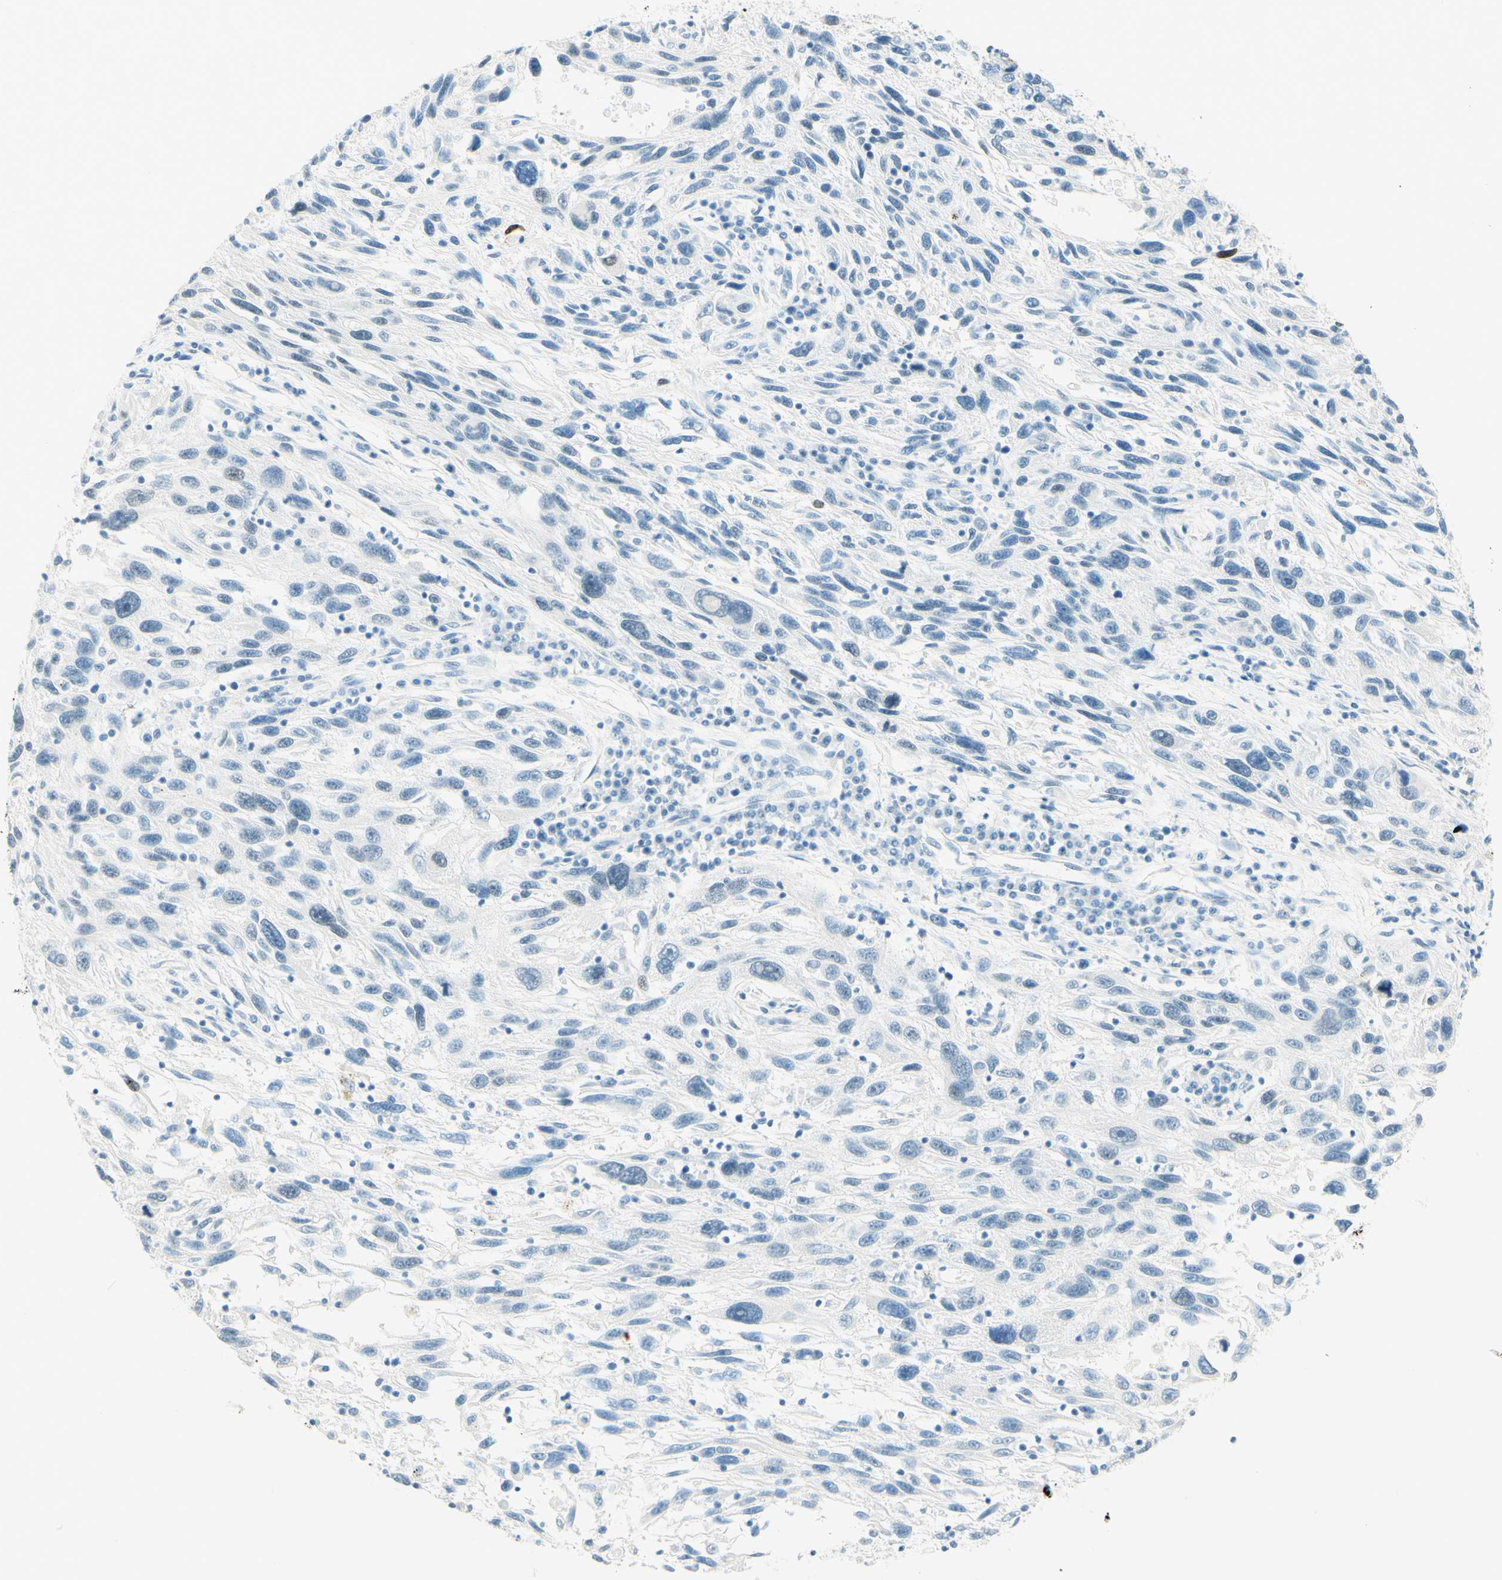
{"staining": {"intensity": "negative", "quantity": "none", "location": "none"}, "tissue": "melanoma", "cell_type": "Tumor cells", "image_type": "cancer", "snomed": [{"axis": "morphology", "description": "Malignant melanoma, NOS"}, {"axis": "topography", "description": "Skin"}], "caption": "Immunohistochemical staining of human melanoma reveals no significant expression in tumor cells.", "gene": "TMEM132D", "patient": {"sex": "male", "age": 53}}